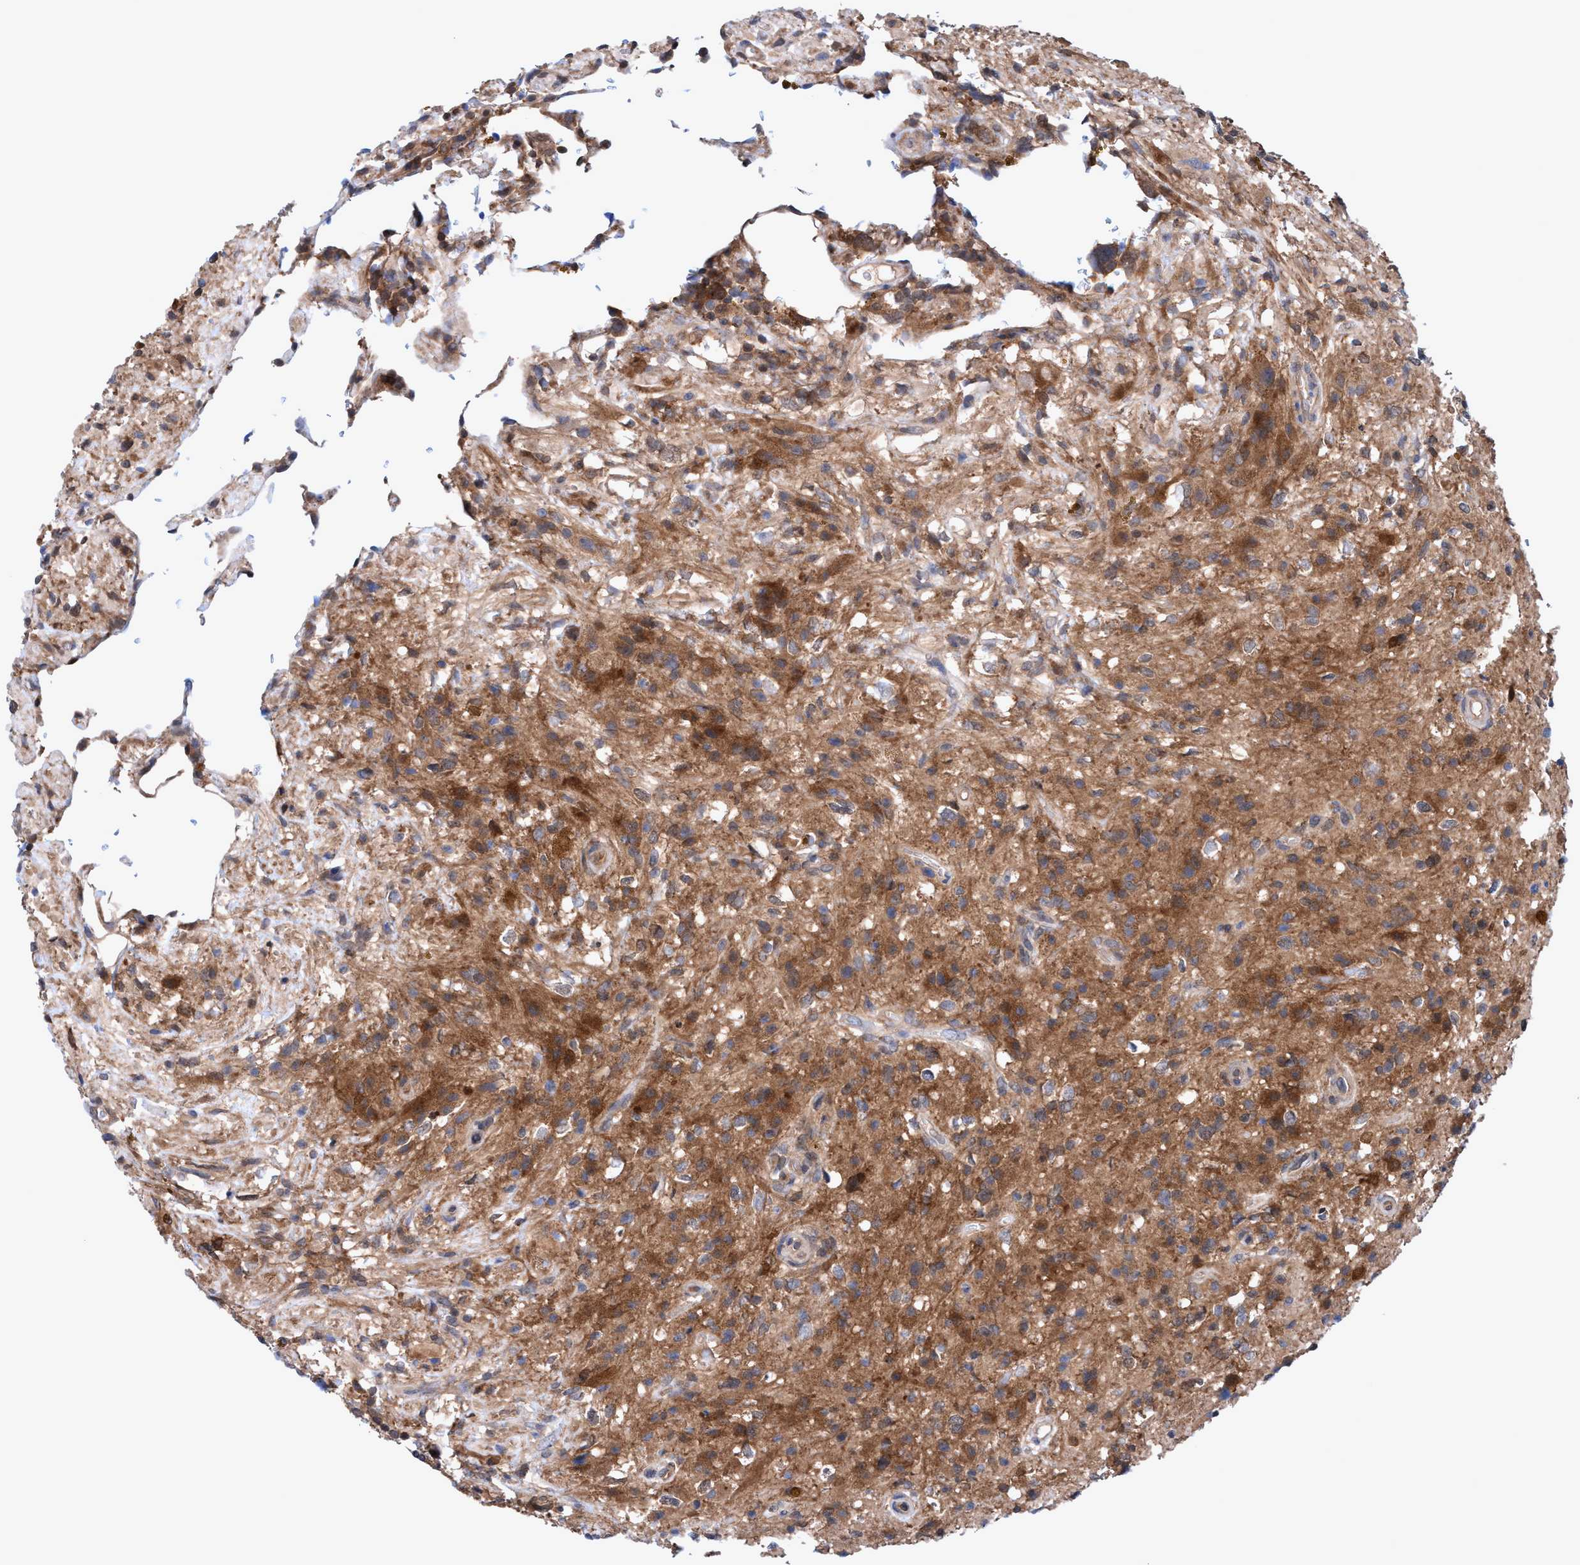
{"staining": {"intensity": "moderate", "quantity": ">75%", "location": "cytoplasmic/membranous"}, "tissue": "glioma", "cell_type": "Tumor cells", "image_type": "cancer", "snomed": [{"axis": "morphology", "description": "Glioma, malignant, High grade"}, {"axis": "topography", "description": "Brain"}], "caption": "High-power microscopy captured an immunohistochemistry histopathology image of glioma, revealing moderate cytoplasmic/membranous expression in approximately >75% of tumor cells.", "gene": "GLOD4", "patient": {"sex": "male", "age": 33}}